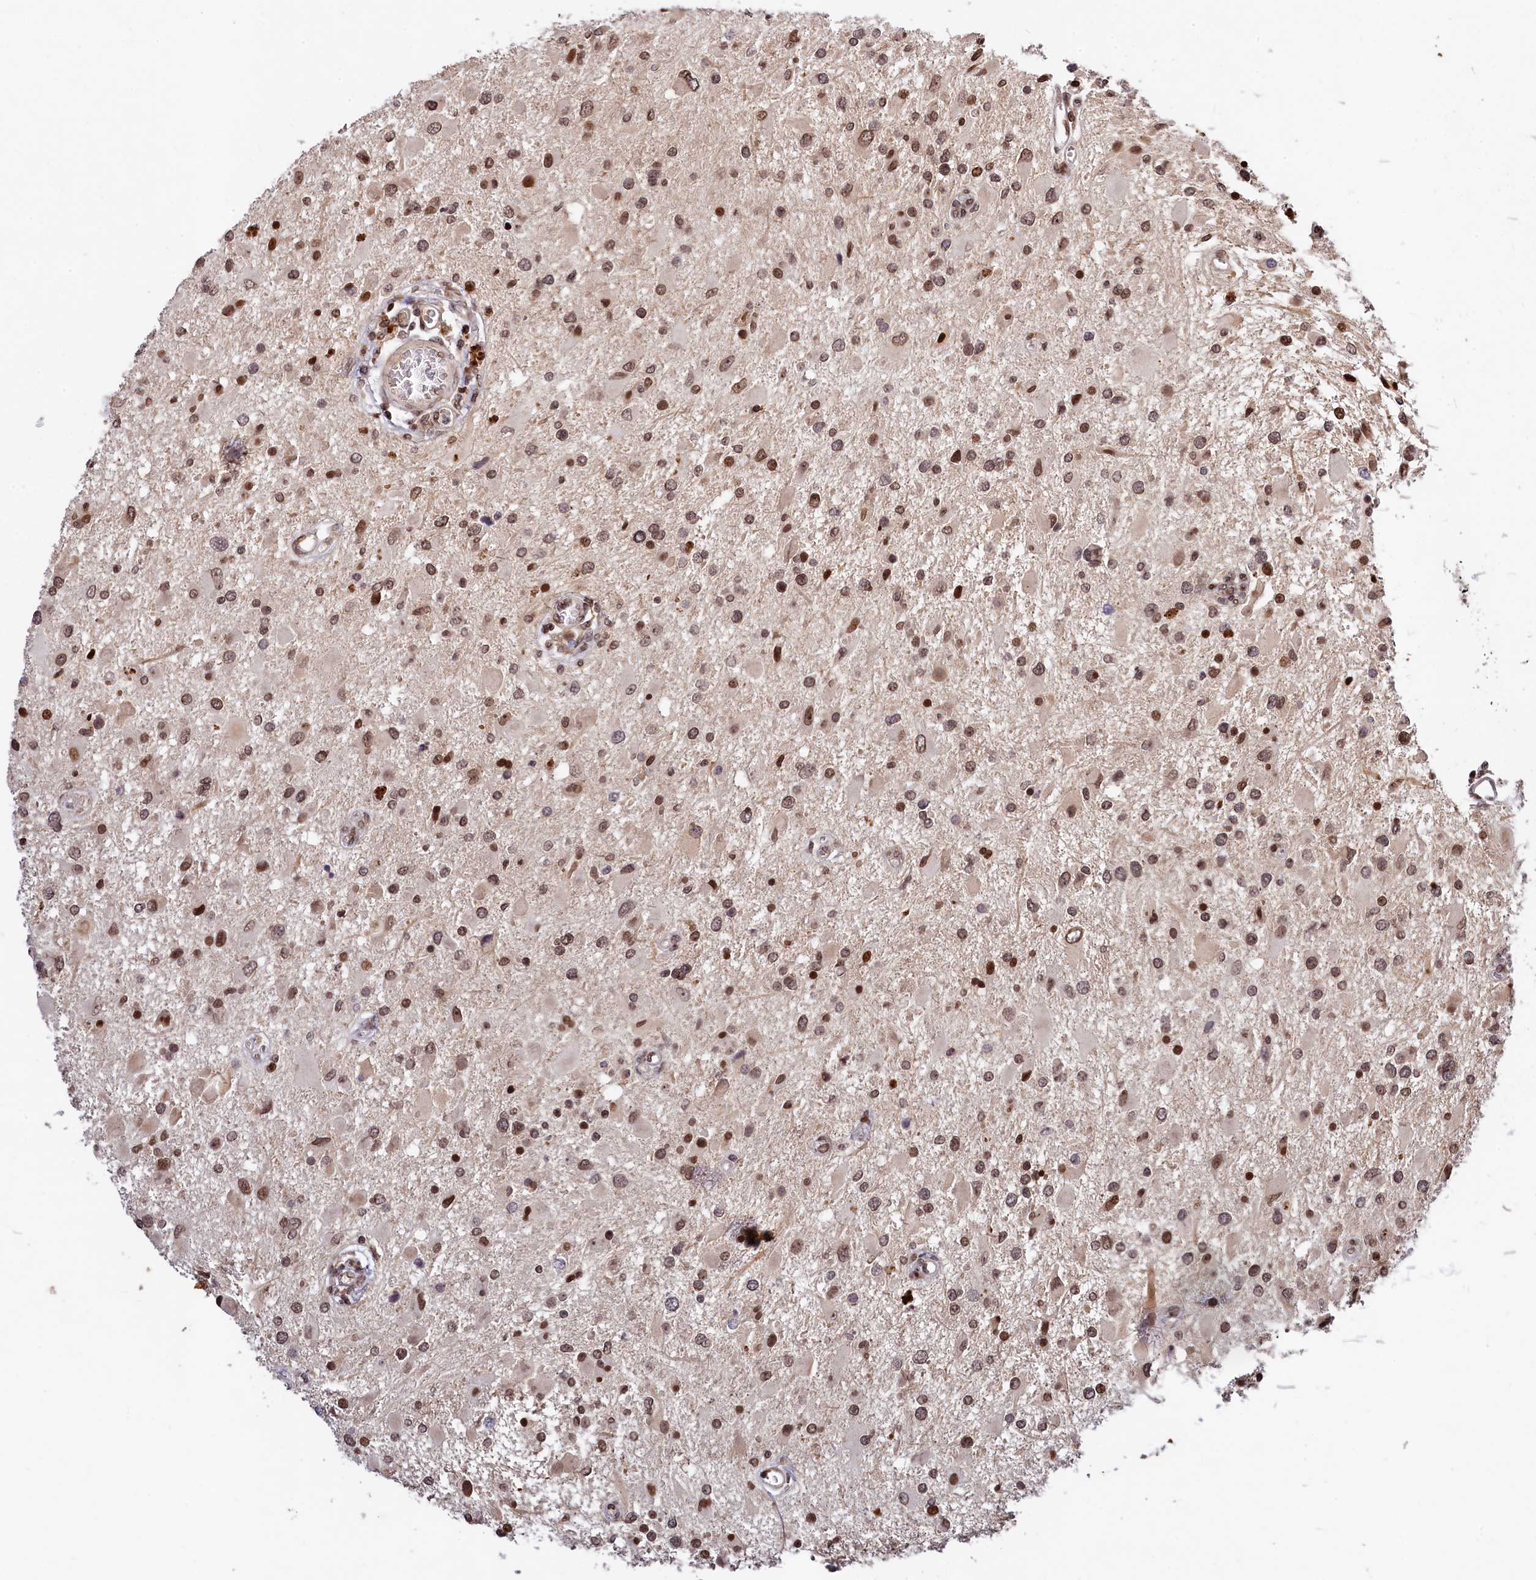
{"staining": {"intensity": "moderate", "quantity": ">75%", "location": "nuclear"}, "tissue": "glioma", "cell_type": "Tumor cells", "image_type": "cancer", "snomed": [{"axis": "morphology", "description": "Glioma, malignant, High grade"}, {"axis": "topography", "description": "Brain"}], "caption": "Immunohistochemistry (DAB (3,3'-diaminobenzidine)) staining of glioma exhibits moderate nuclear protein positivity in about >75% of tumor cells. The protein of interest is stained brown, and the nuclei are stained in blue (DAB (3,3'-diaminobenzidine) IHC with brightfield microscopy, high magnification).", "gene": "FAM217B", "patient": {"sex": "male", "age": 53}}